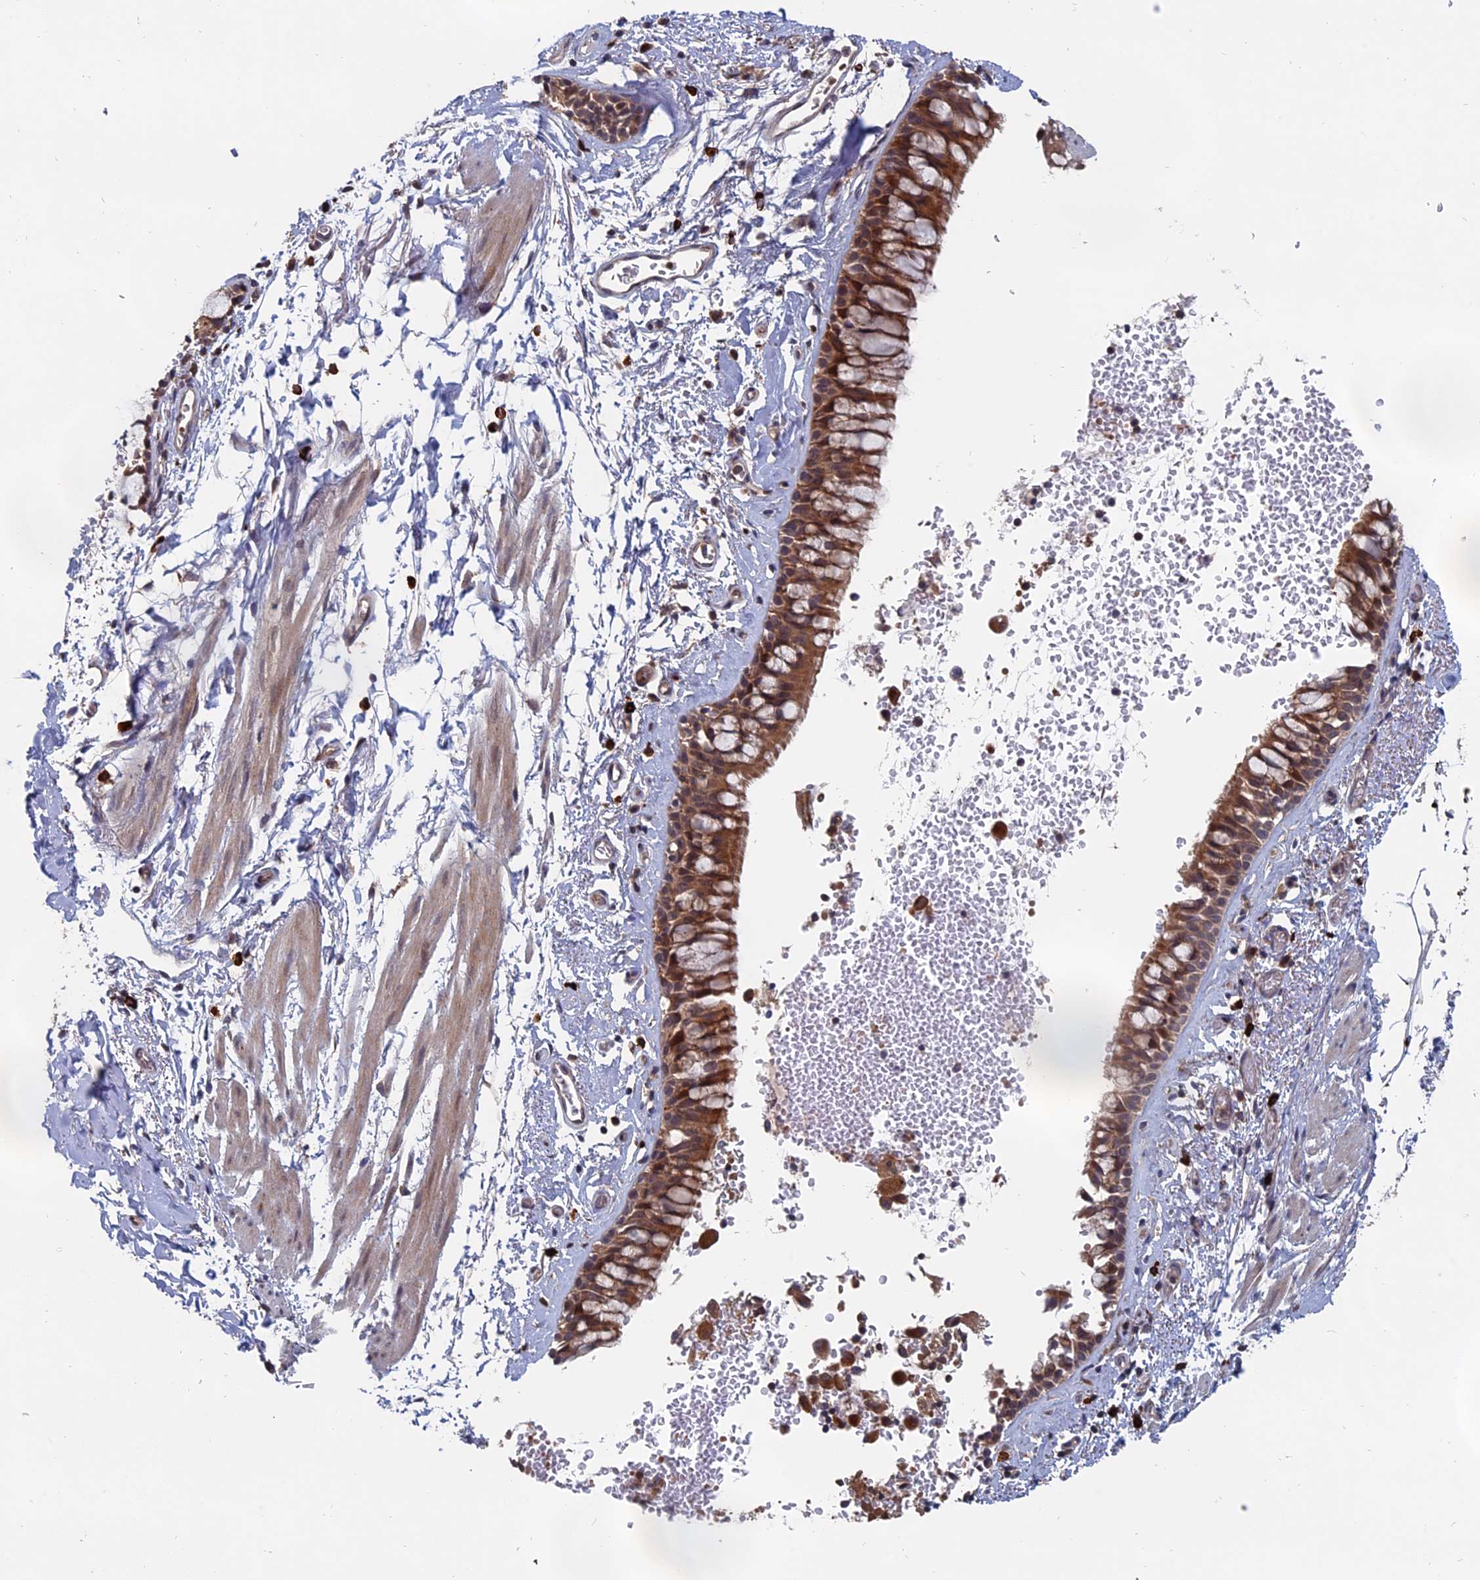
{"staining": {"intensity": "moderate", "quantity": ">75%", "location": "cytoplasmic/membranous"}, "tissue": "bronchus", "cell_type": "Respiratory epithelial cells", "image_type": "normal", "snomed": [{"axis": "morphology", "description": "Normal tissue, NOS"}, {"axis": "morphology", "description": "Inflammation, NOS"}, {"axis": "topography", "description": "Cartilage tissue"}, {"axis": "topography", "description": "Bronchus"}, {"axis": "topography", "description": "Lung"}], "caption": "Bronchus stained for a protein exhibits moderate cytoplasmic/membranous positivity in respiratory epithelial cells.", "gene": "TRAPPC2L", "patient": {"sex": "female", "age": 64}}